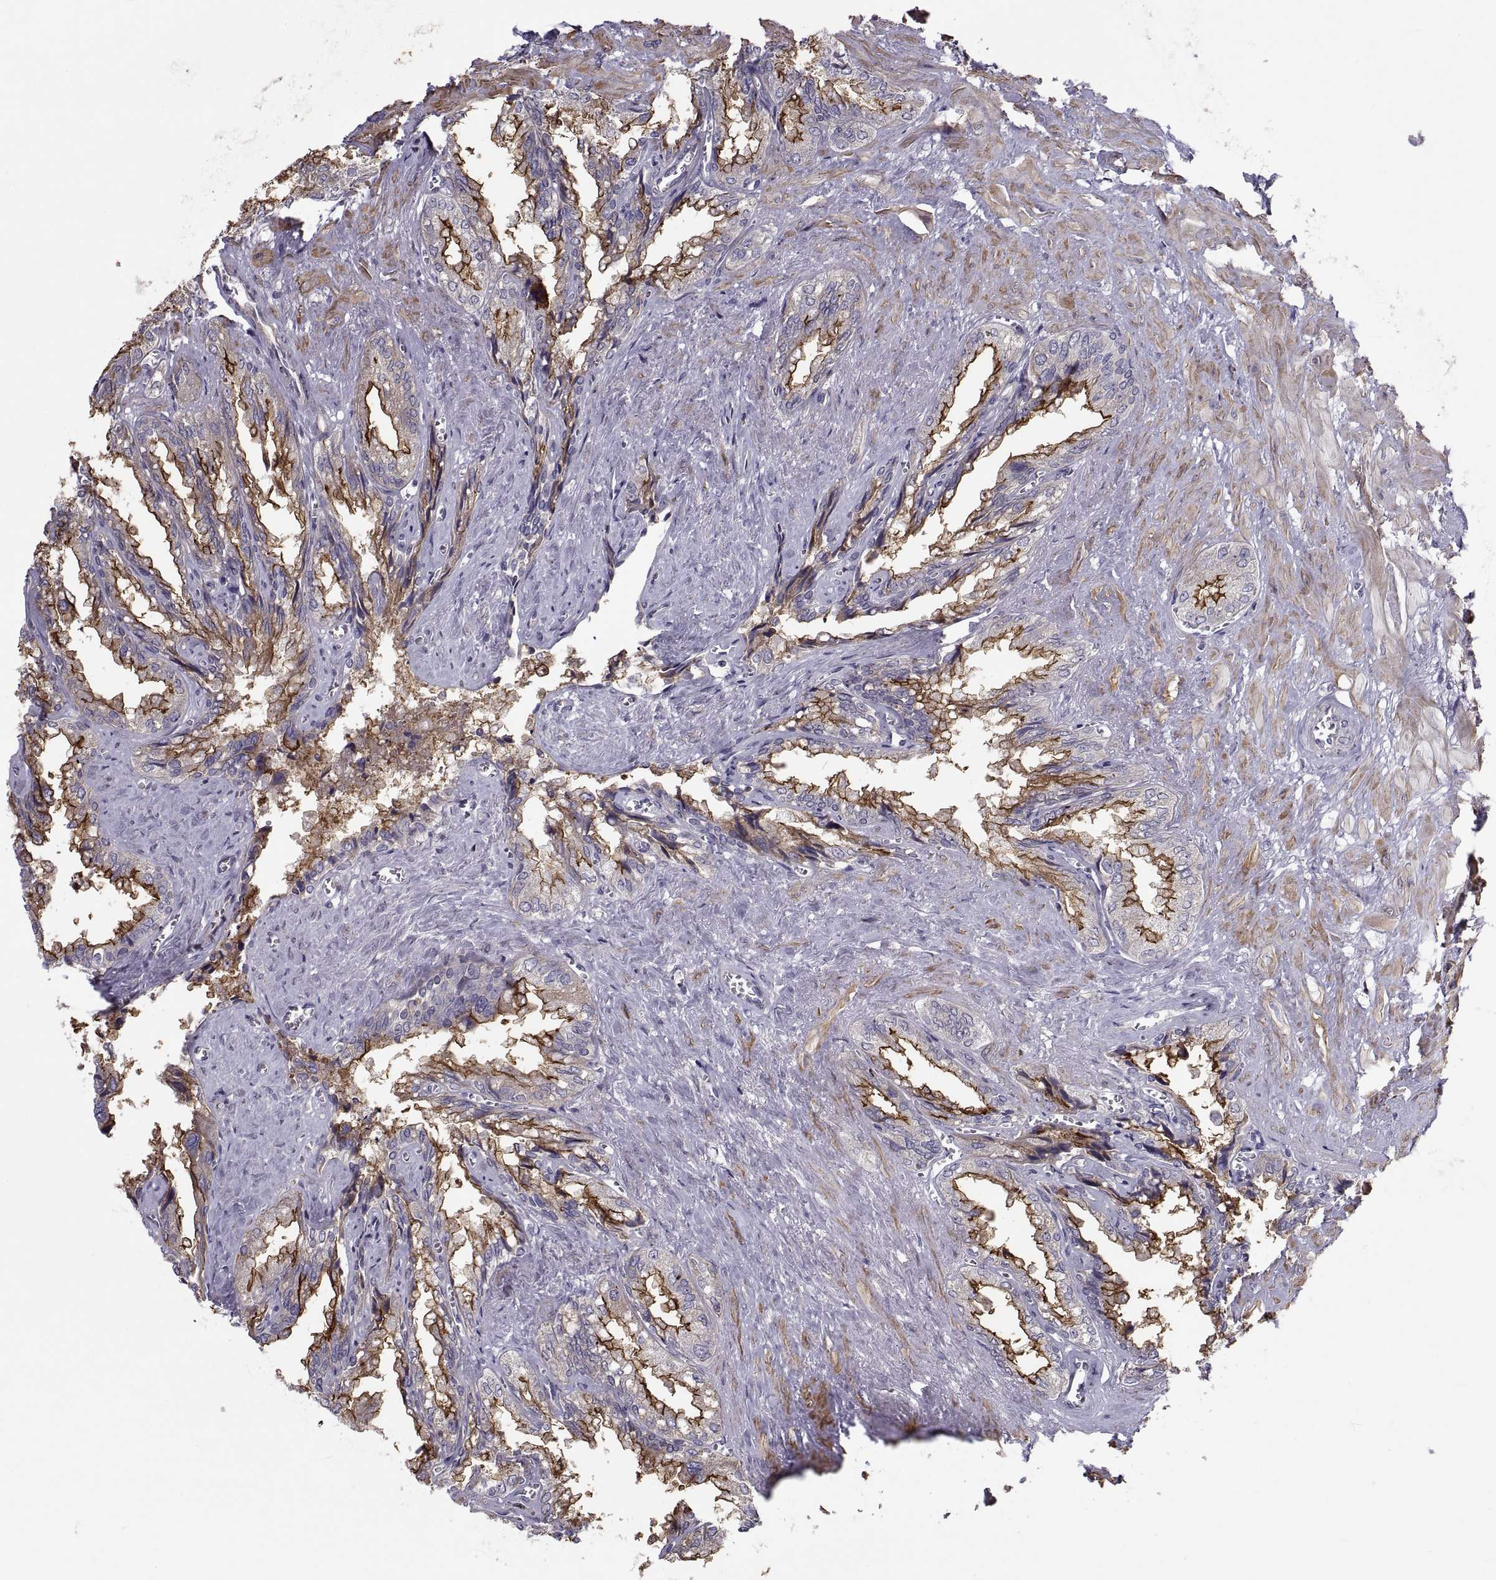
{"staining": {"intensity": "strong", "quantity": ">75%", "location": "cytoplasmic/membranous"}, "tissue": "seminal vesicle", "cell_type": "Glandular cells", "image_type": "normal", "snomed": [{"axis": "morphology", "description": "Normal tissue, NOS"}, {"axis": "topography", "description": "Seminal veicle"}], "caption": "Immunohistochemistry staining of normal seminal vesicle, which displays high levels of strong cytoplasmic/membranous expression in approximately >75% of glandular cells indicating strong cytoplasmic/membranous protein expression. The staining was performed using DAB (3,3'-diaminobenzidine) (brown) for protein detection and nuclei were counterstained in hematoxylin (blue).", "gene": "ANO1", "patient": {"sex": "male", "age": 67}}